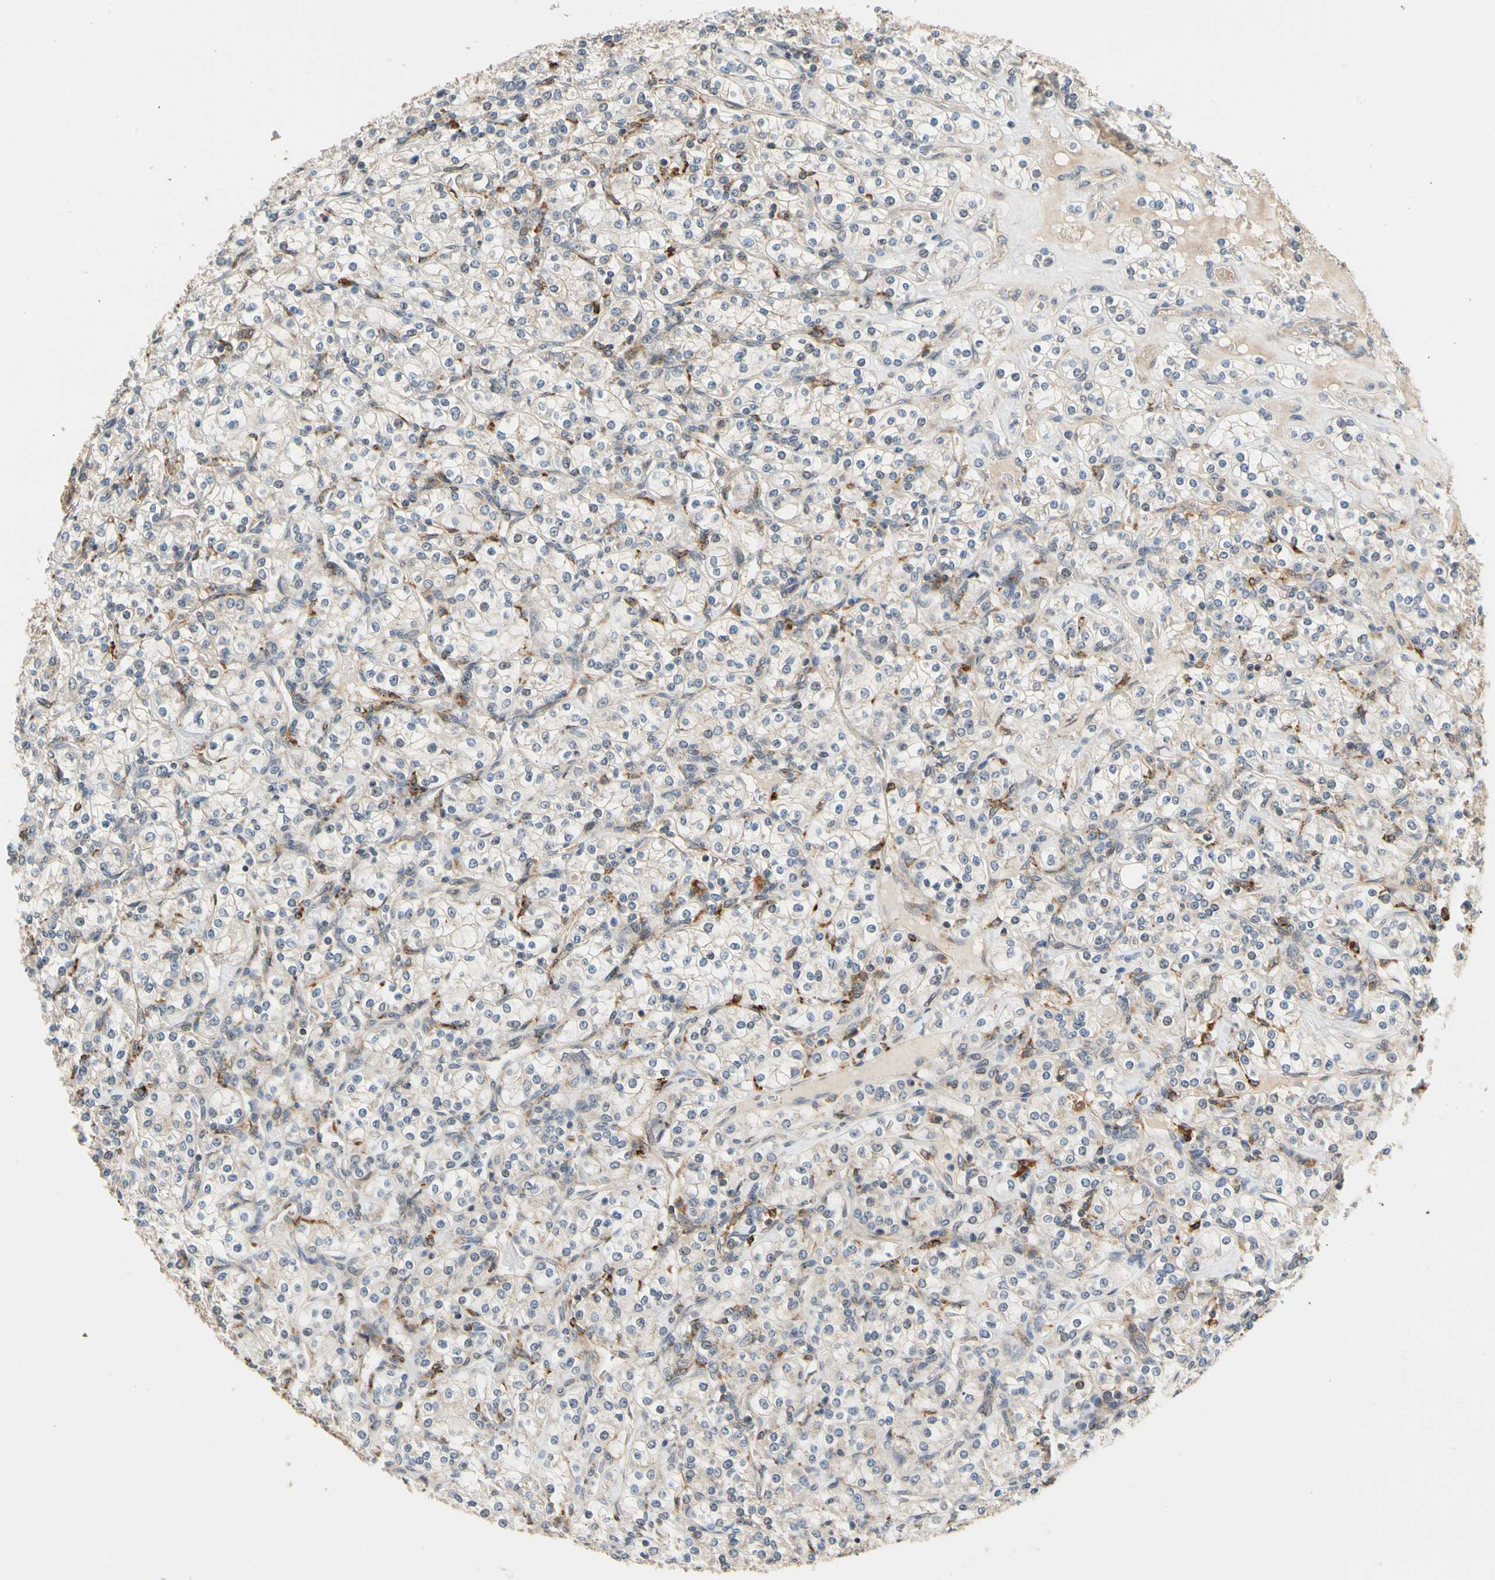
{"staining": {"intensity": "weak", "quantity": "<25%", "location": "cytoplasmic/membranous"}, "tissue": "renal cancer", "cell_type": "Tumor cells", "image_type": "cancer", "snomed": [{"axis": "morphology", "description": "Adenocarcinoma, NOS"}, {"axis": "topography", "description": "Kidney"}], "caption": "Histopathology image shows no protein positivity in tumor cells of renal adenocarcinoma tissue.", "gene": "ANKHD1", "patient": {"sex": "male", "age": 77}}